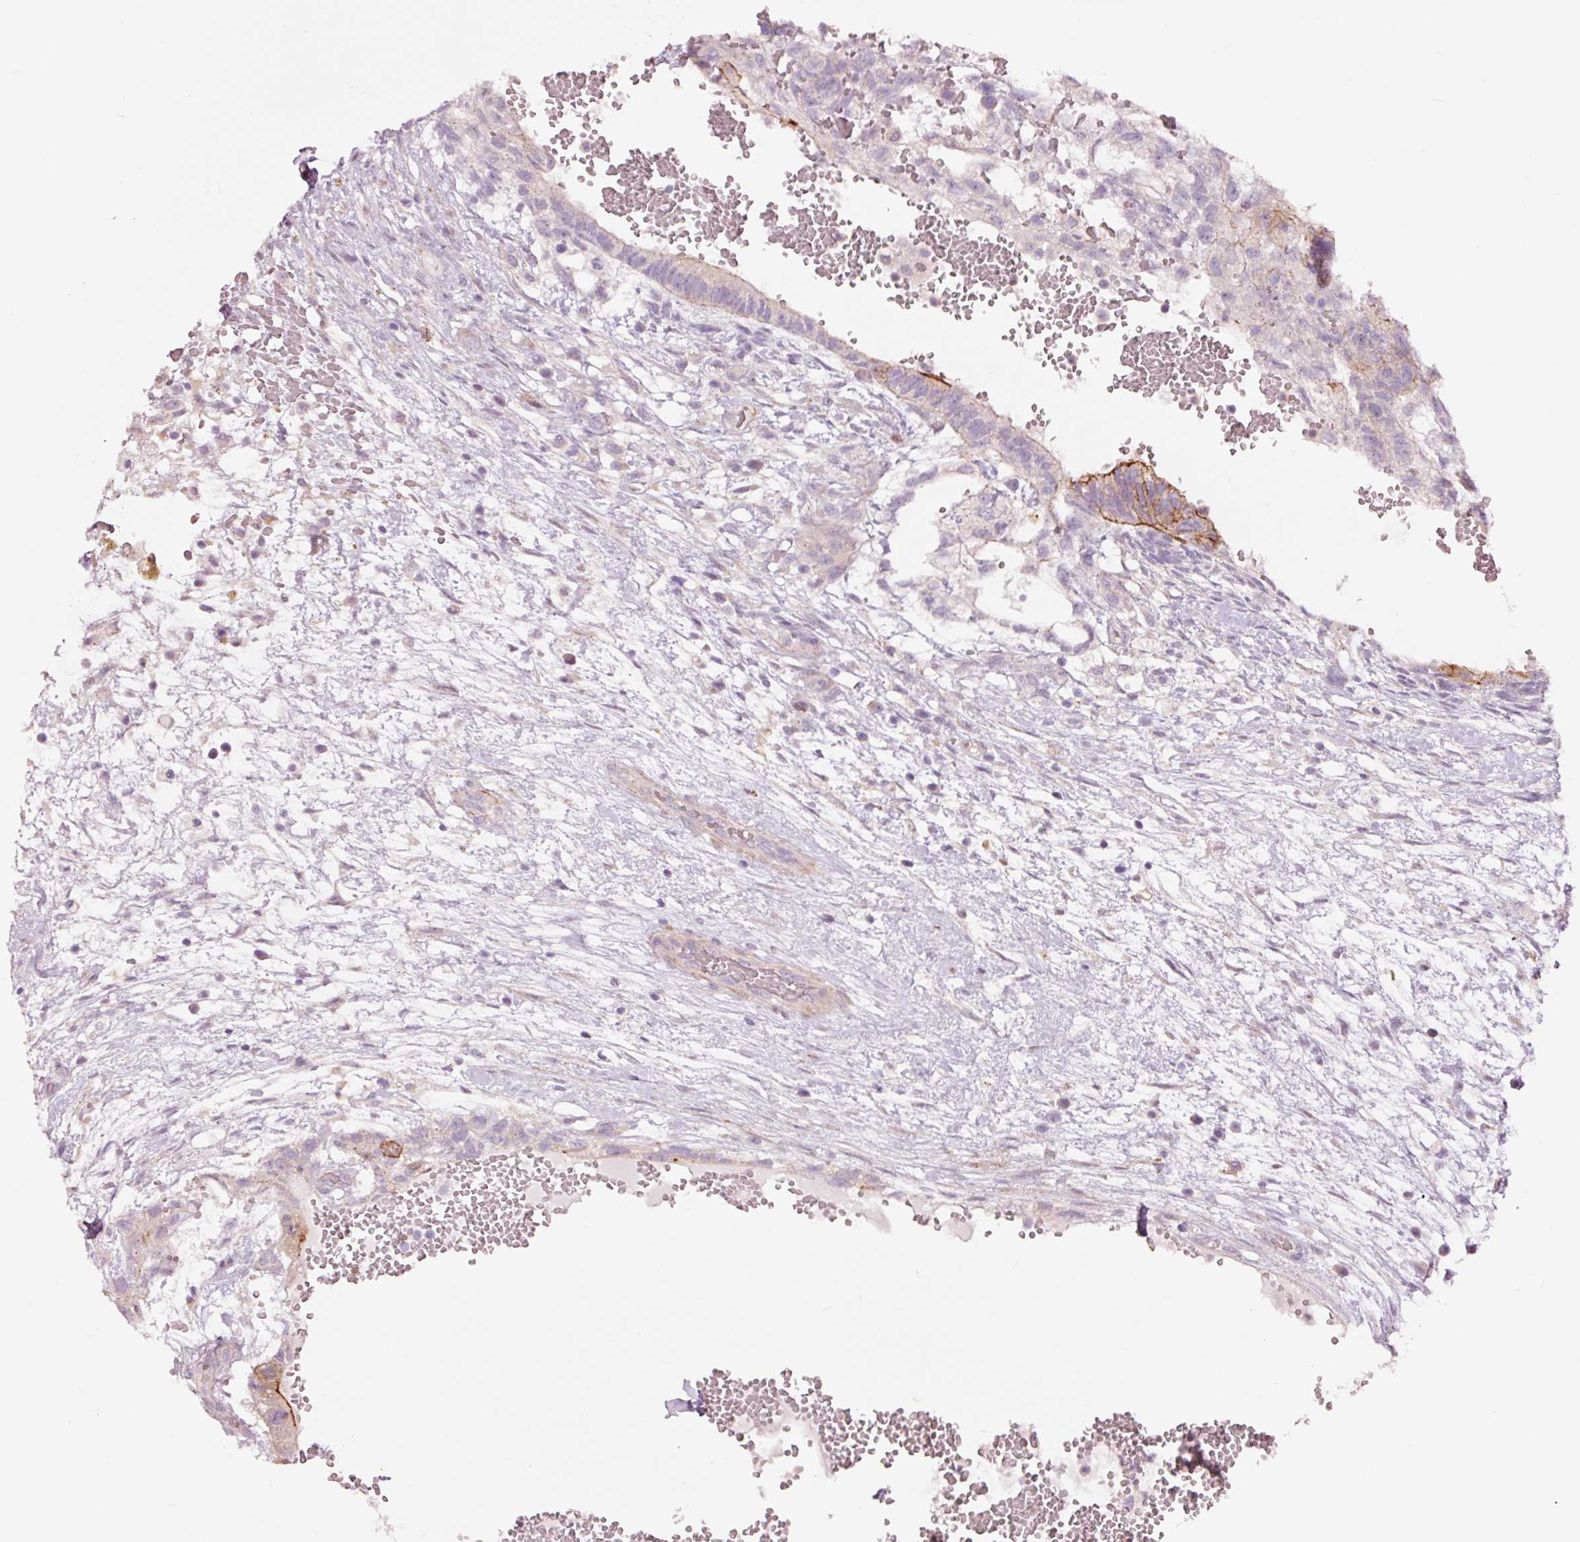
{"staining": {"intensity": "moderate", "quantity": "<25%", "location": "cytoplasmic/membranous"}, "tissue": "testis cancer", "cell_type": "Tumor cells", "image_type": "cancer", "snomed": [{"axis": "morphology", "description": "Normal tissue, NOS"}, {"axis": "morphology", "description": "Carcinoma, Embryonal, NOS"}, {"axis": "topography", "description": "Testis"}], "caption": "Immunohistochemistry (IHC) (DAB (3,3'-diaminobenzidine)) staining of embryonal carcinoma (testis) displays moderate cytoplasmic/membranous protein staining in approximately <25% of tumor cells.", "gene": "DAPP1", "patient": {"sex": "male", "age": 32}}